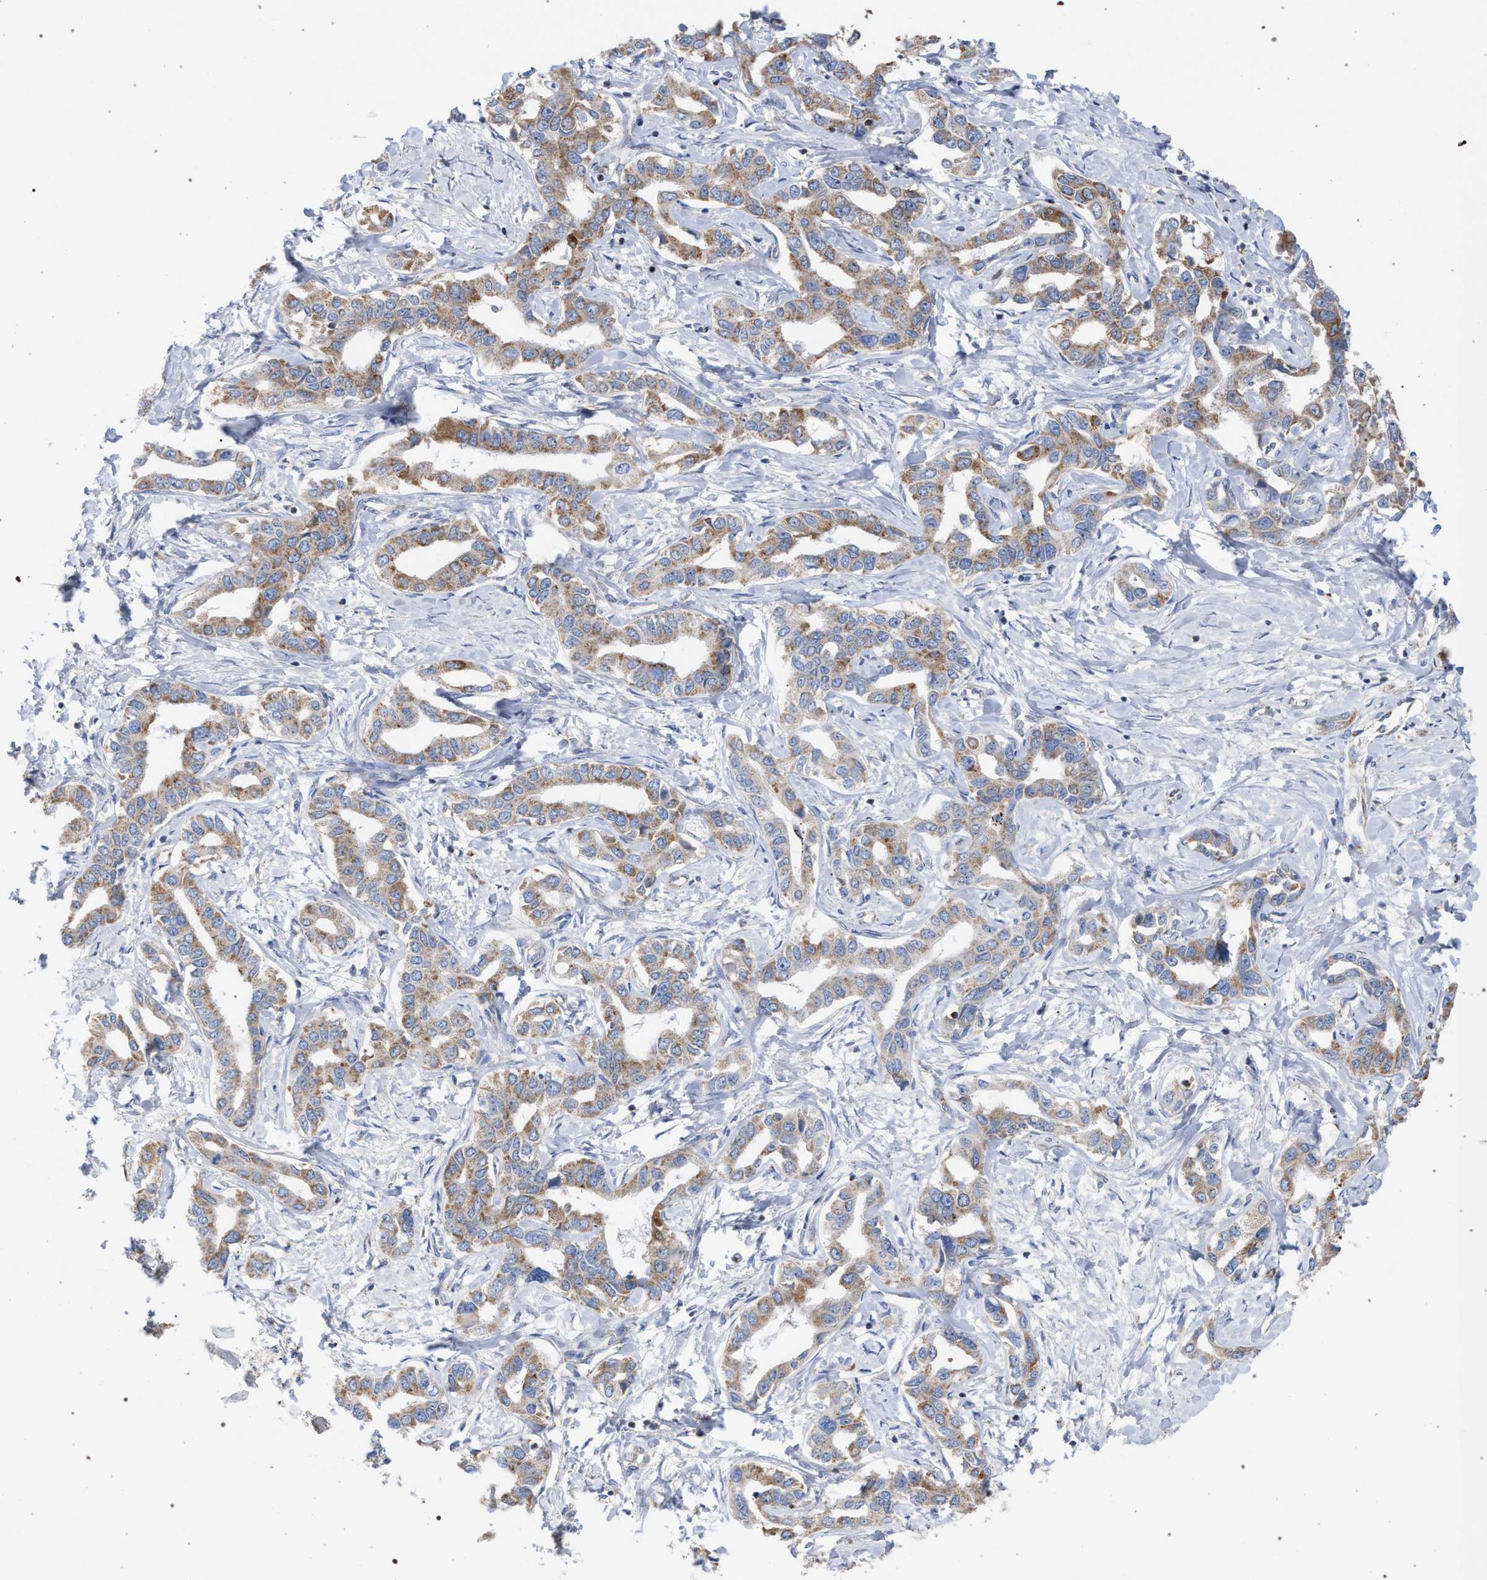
{"staining": {"intensity": "moderate", "quantity": ">75%", "location": "cytoplasmic/membranous"}, "tissue": "liver cancer", "cell_type": "Tumor cells", "image_type": "cancer", "snomed": [{"axis": "morphology", "description": "Cholangiocarcinoma"}, {"axis": "topography", "description": "Liver"}], "caption": "Immunohistochemistry staining of cholangiocarcinoma (liver), which displays medium levels of moderate cytoplasmic/membranous staining in approximately >75% of tumor cells indicating moderate cytoplasmic/membranous protein positivity. The staining was performed using DAB (brown) for protein detection and nuclei were counterstained in hematoxylin (blue).", "gene": "ECI2", "patient": {"sex": "male", "age": 59}}